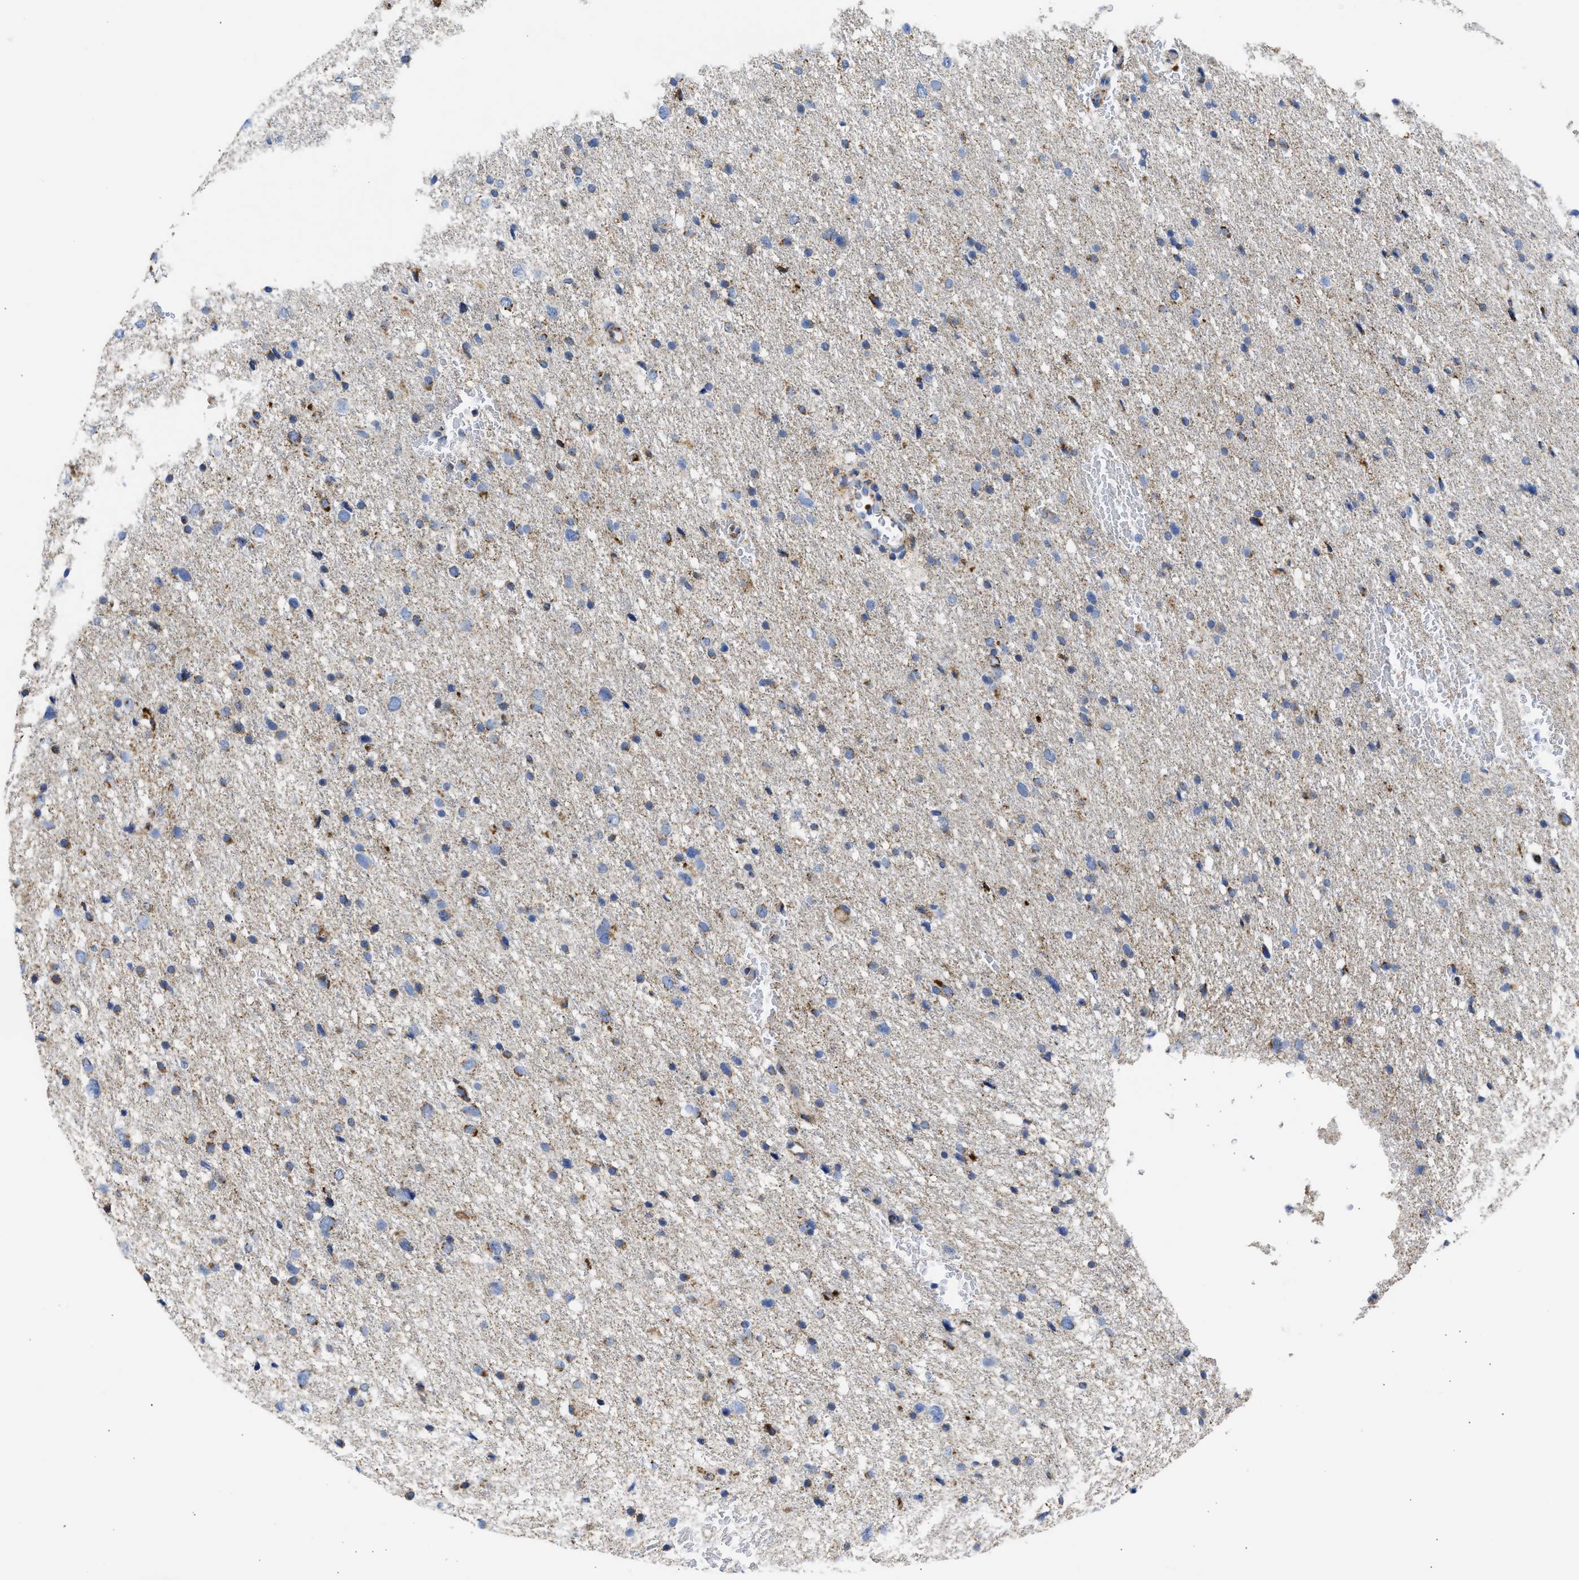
{"staining": {"intensity": "moderate", "quantity": "25%-75%", "location": "cytoplasmic/membranous"}, "tissue": "glioma", "cell_type": "Tumor cells", "image_type": "cancer", "snomed": [{"axis": "morphology", "description": "Glioma, malignant, Low grade"}, {"axis": "topography", "description": "Brain"}], "caption": "The photomicrograph demonstrates immunohistochemical staining of glioma. There is moderate cytoplasmic/membranous staining is seen in approximately 25%-75% of tumor cells. Ihc stains the protein in brown and the nuclei are stained blue.", "gene": "CYCS", "patient": {"sex": "female", "age": 37}}